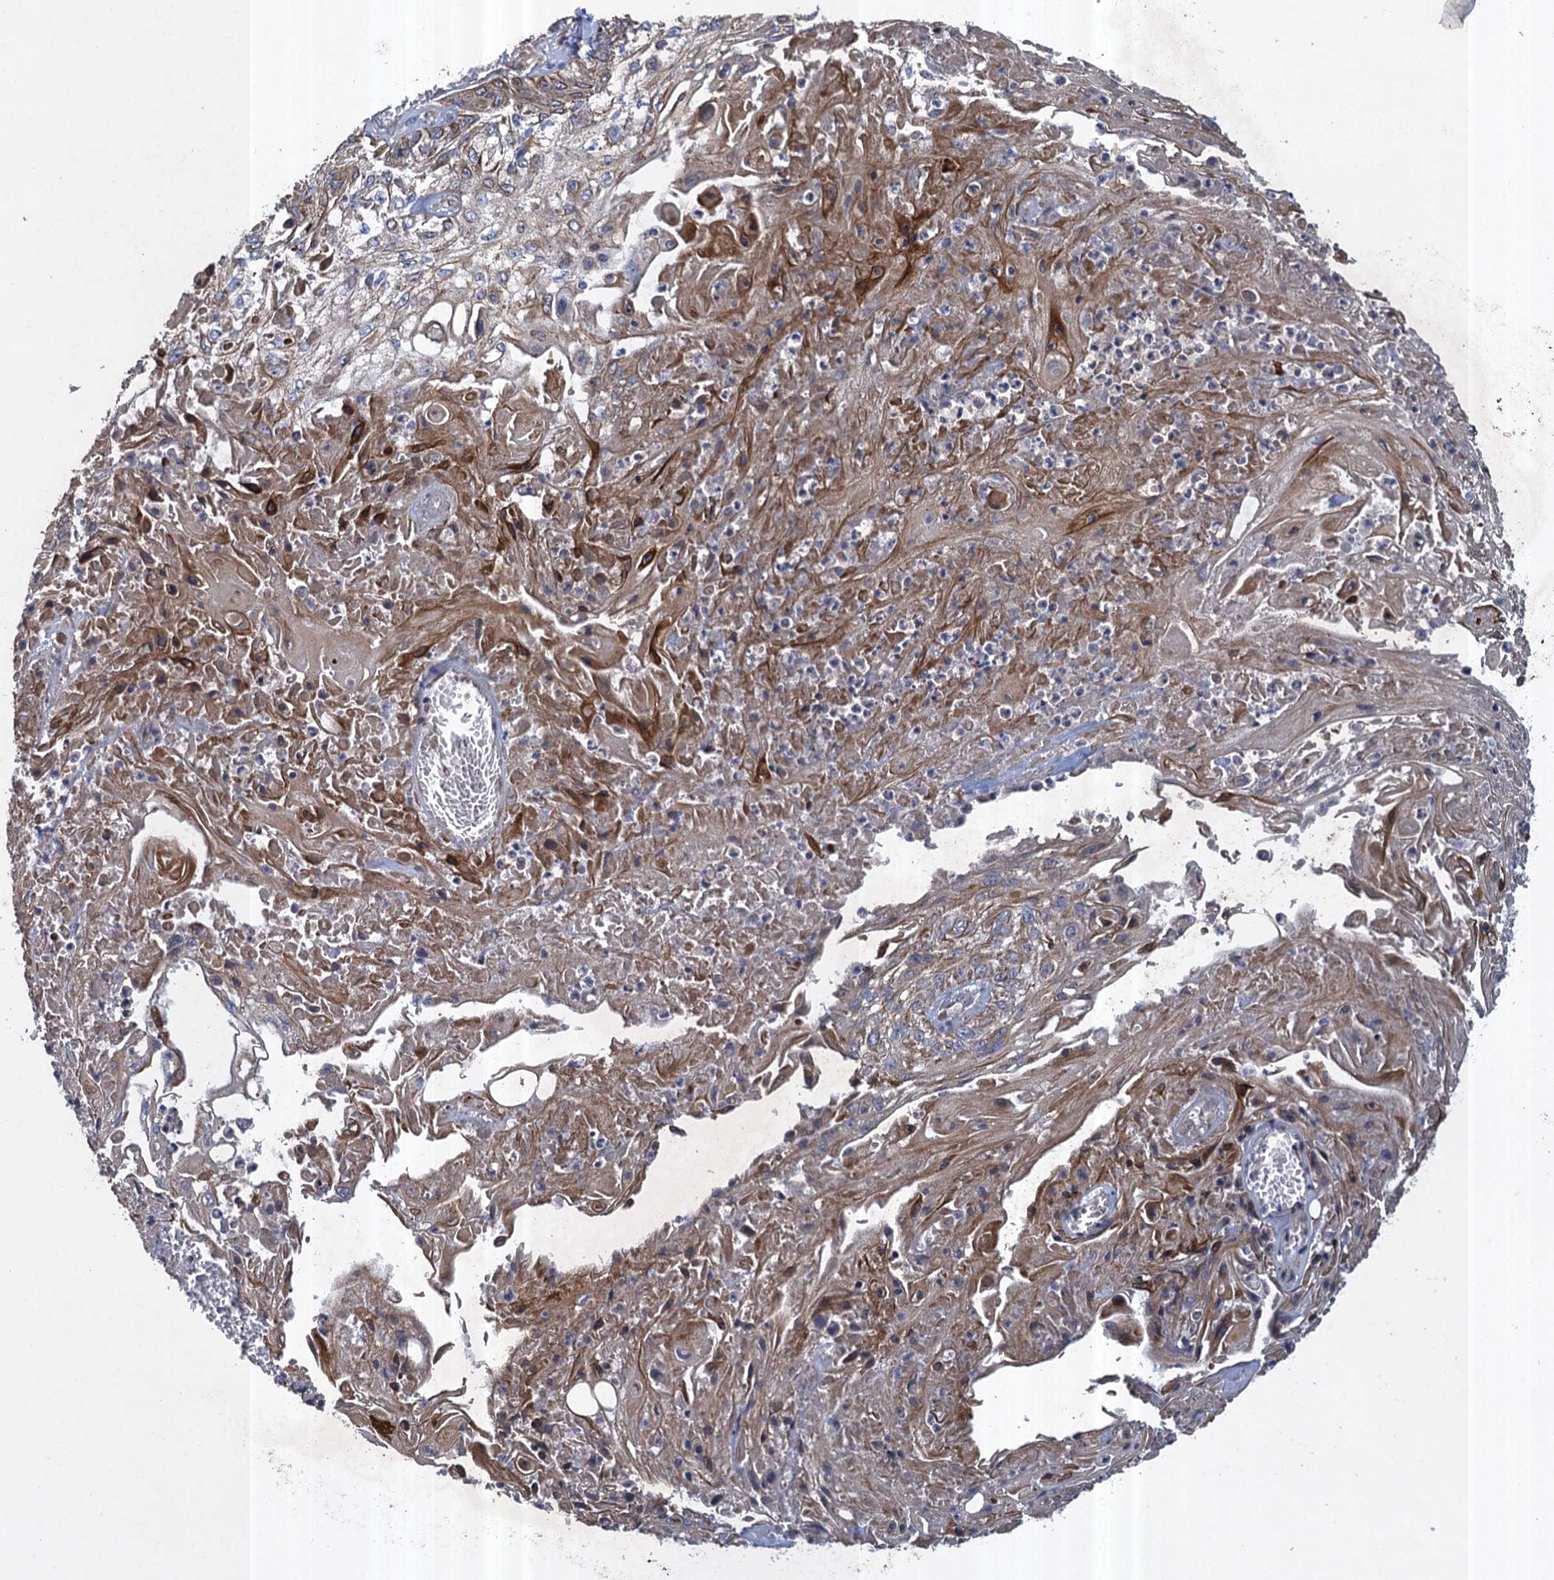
{"staining": {"intensity": "weak", "quantity": ">75%", "location": "cytoplasmic/membranous"}, "tissue": "skin cancer", "cell_type": "Tumor cells", "image_type": "cancer", "snomed": [{"axis": "morphology", "description": "Squamous cell carcinoma, NOS"}, {"axis": "morphology", "description": "Squamous cell carcinoma, metastatic, NOS"}, {"axis": "topography", "description": "Skin"}, {"axis": "topography", "description": "Lymph node"}], "caption": "Tumor cells show low levels of weak cytoplasmic/membranous staining in about >75% of cells in skin cancer (squamous cell carcinoma). (DAB (3,3'-diaminobenzidine) = brown stain, brightfield microscopy at high magnification).", "gene": "TXNDC11", "patient": {"sex": "male", "age": 75}}